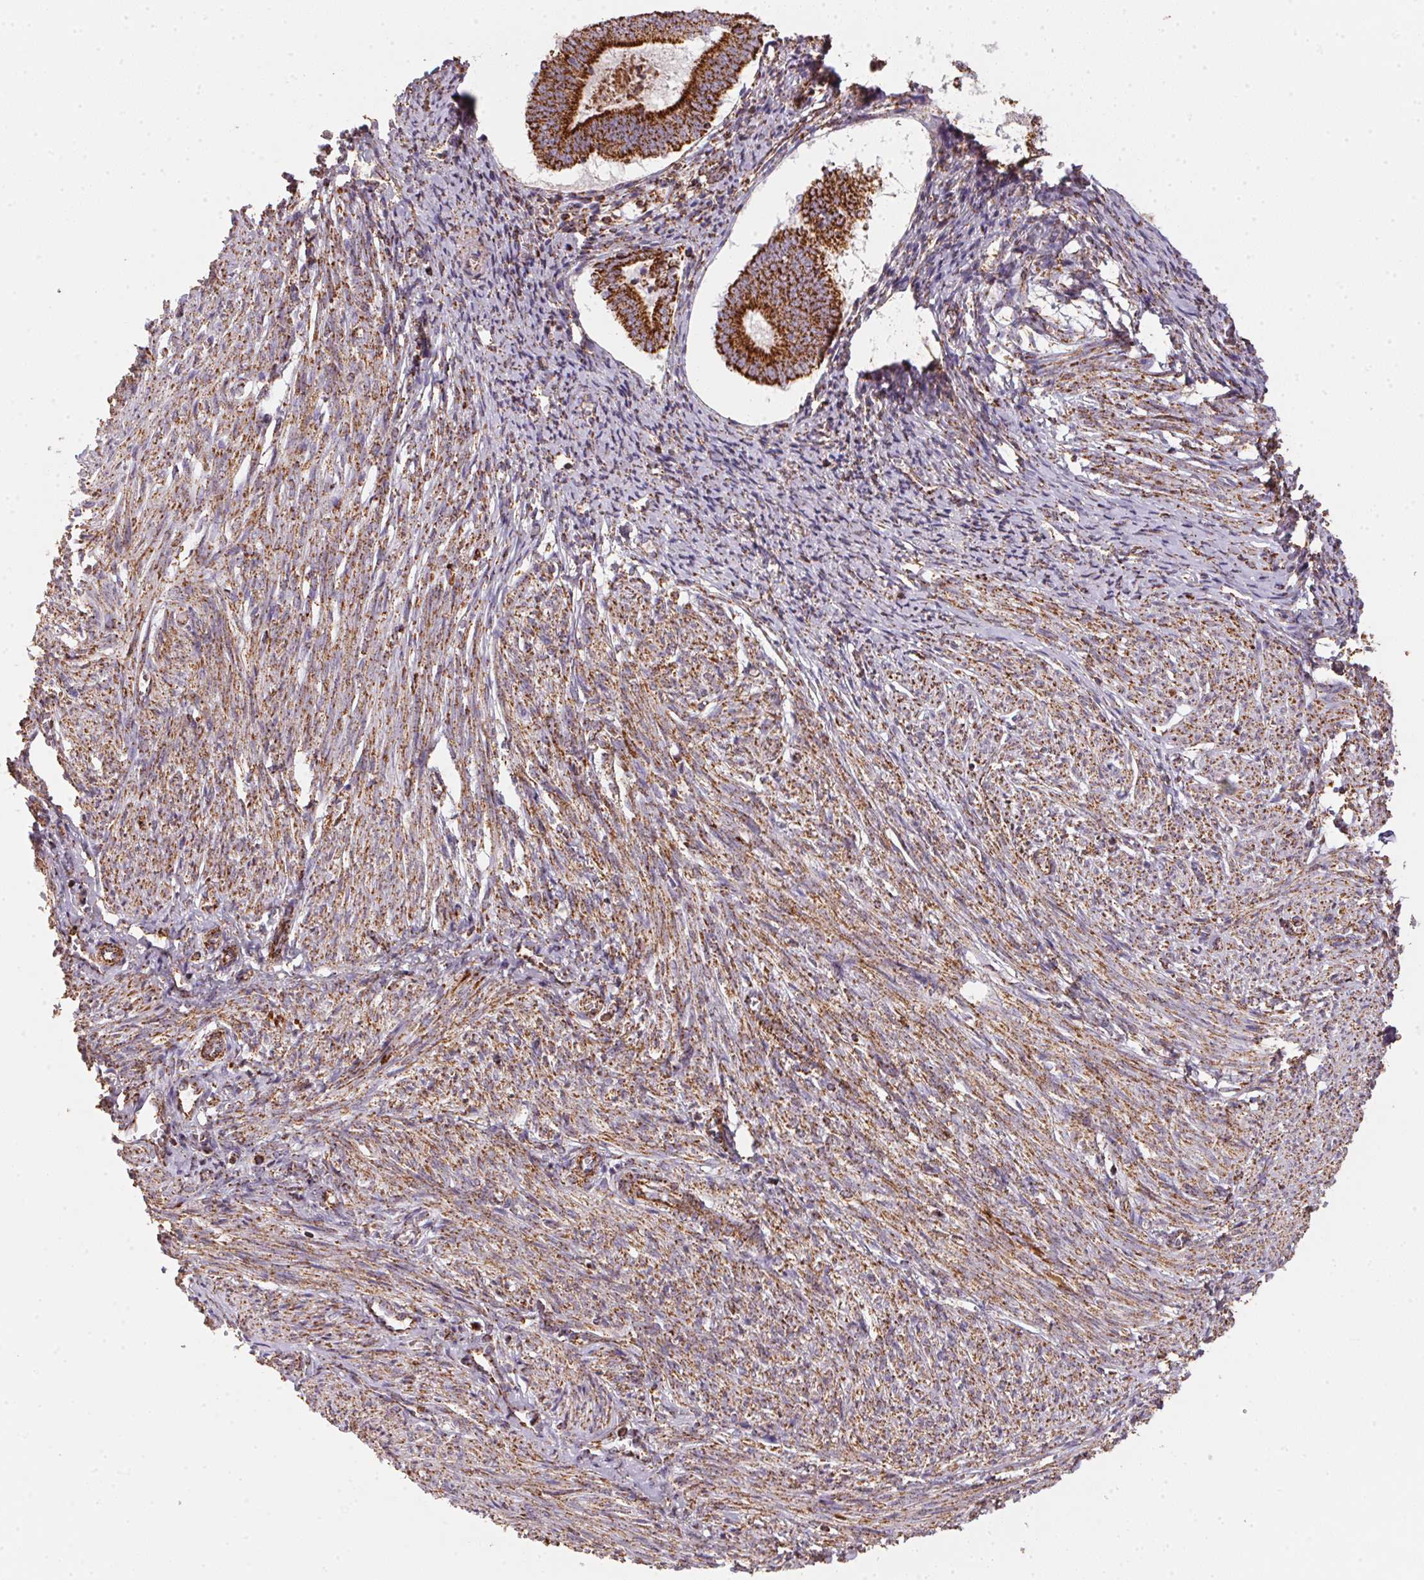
{"staining": {"intensity": "strong", "quantity": ">75%", "location": "cytoplasmic/membranous"}, "tissue": "endometrium", "cell_type": "Cells in endometrial stroma", "image_type": "normal", "snomed": [{"axis": "morphology", "description": "Normal tissue, NOS"}, {"axis": "topography", "description": "Endometrium"}], "caption": "Strong cytoplasmic/membranous protein expression is appreciated in about >75% of cells in endometrial stroma in endometrium.", "gene": "NDUFS2", "patient": {"sex": "female", "age": 50}}